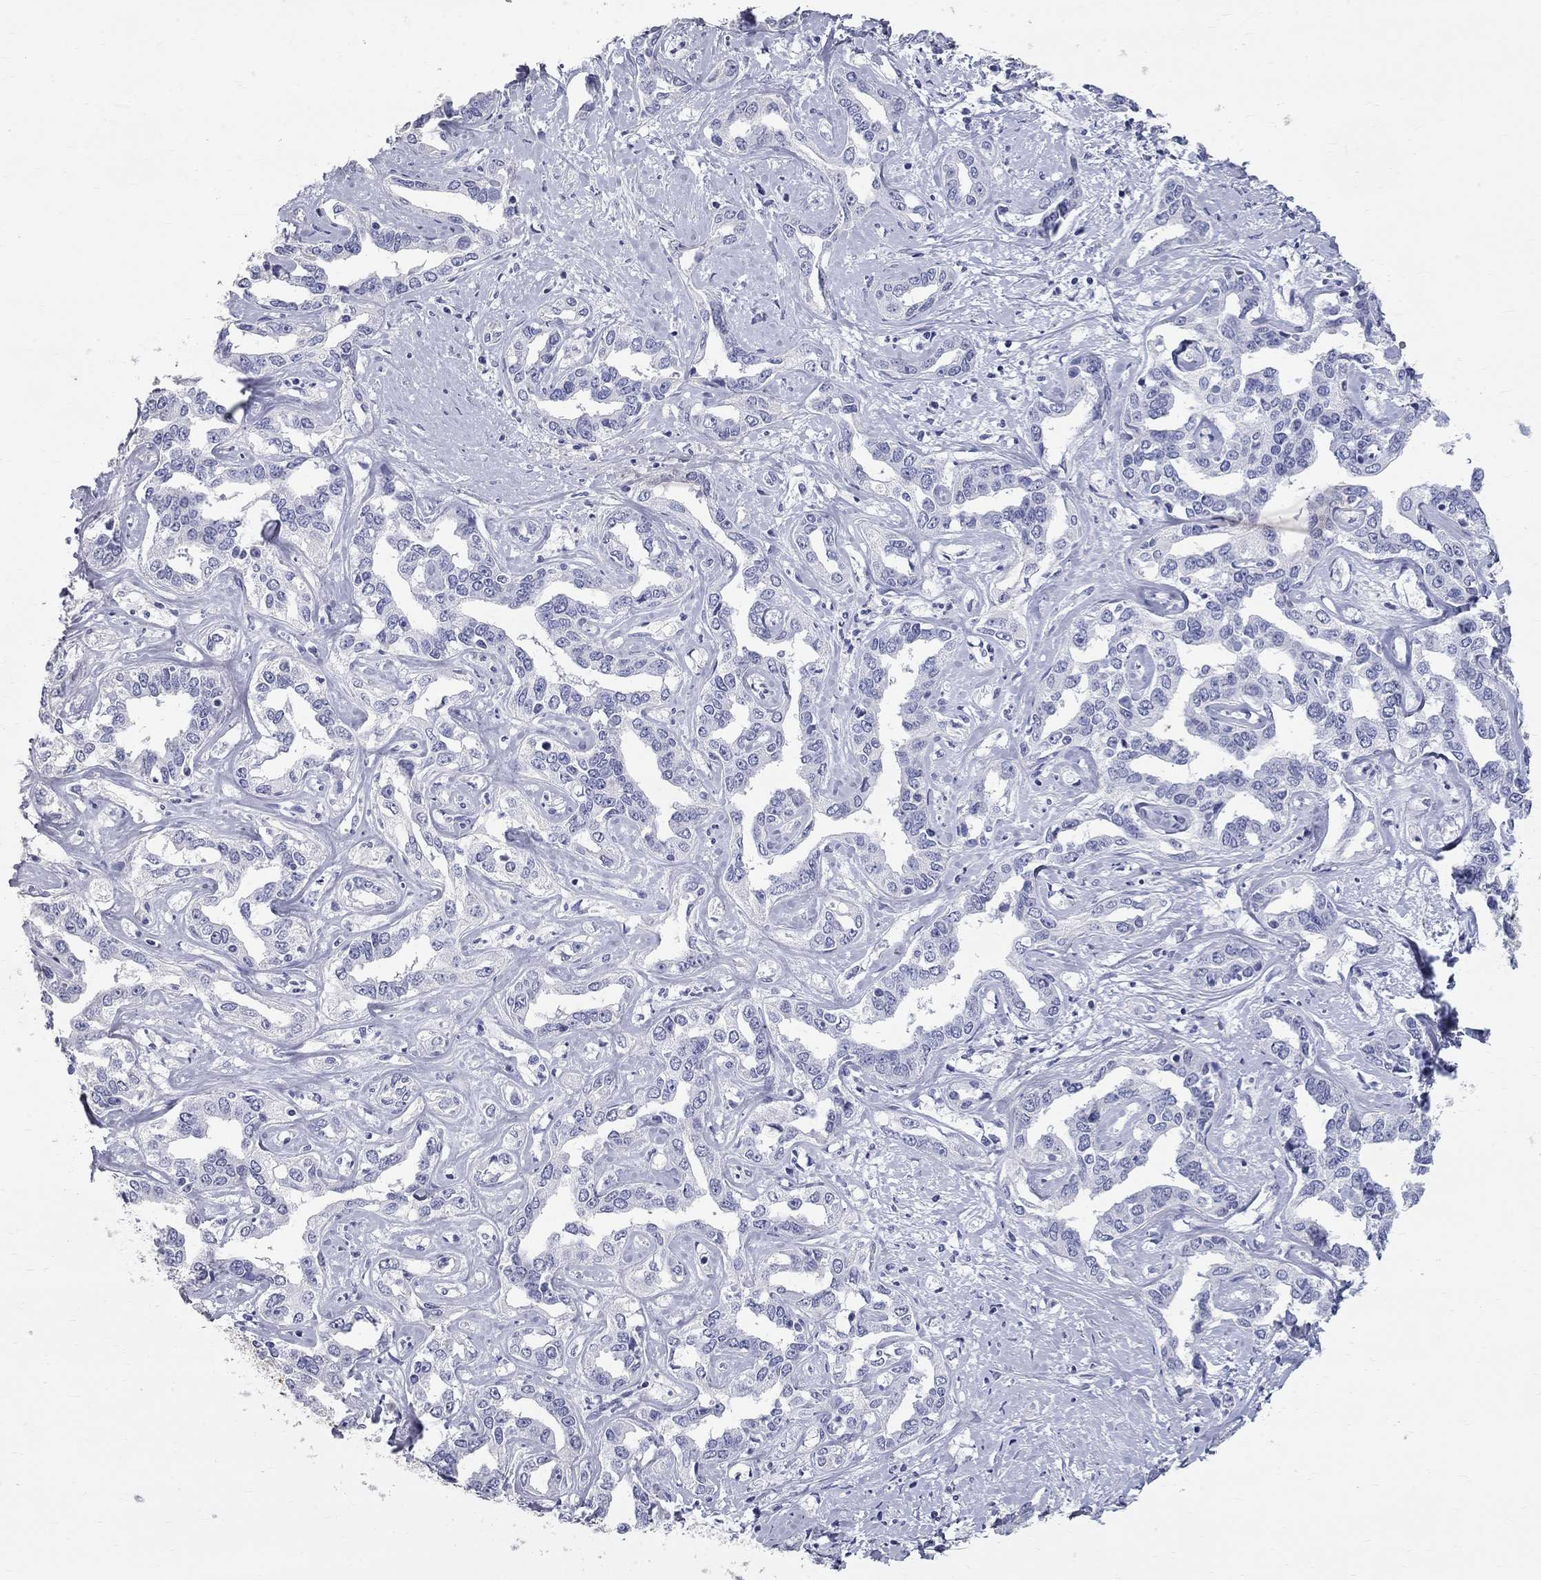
{"staining": {"intensity": "negative", "quantity": "none", "location": "none"}, "tissue": "liver cancer", "cell_type": "Tumor cells", "image_type": "cancer", "snomed": [{"axis": "morphology", "description": "Cholangiocarcinoma"}, {"axis": "topography", "description": "Liver"}], "caption": "High power microscopy histopathology image of an immunohistochemistry image of liver cancer (cholangiocarcinoma), revealing no significant positivity in tumor cells. Brightfield microscopy of immunohistochemistry (IHC) stained with DAB (3,3'-diaminobenzidine) (brown) and hematoxylin (blue), captured at high magnification.", "gene": "PHOX2B", "patient": {"sex": "male", "age": 59}}